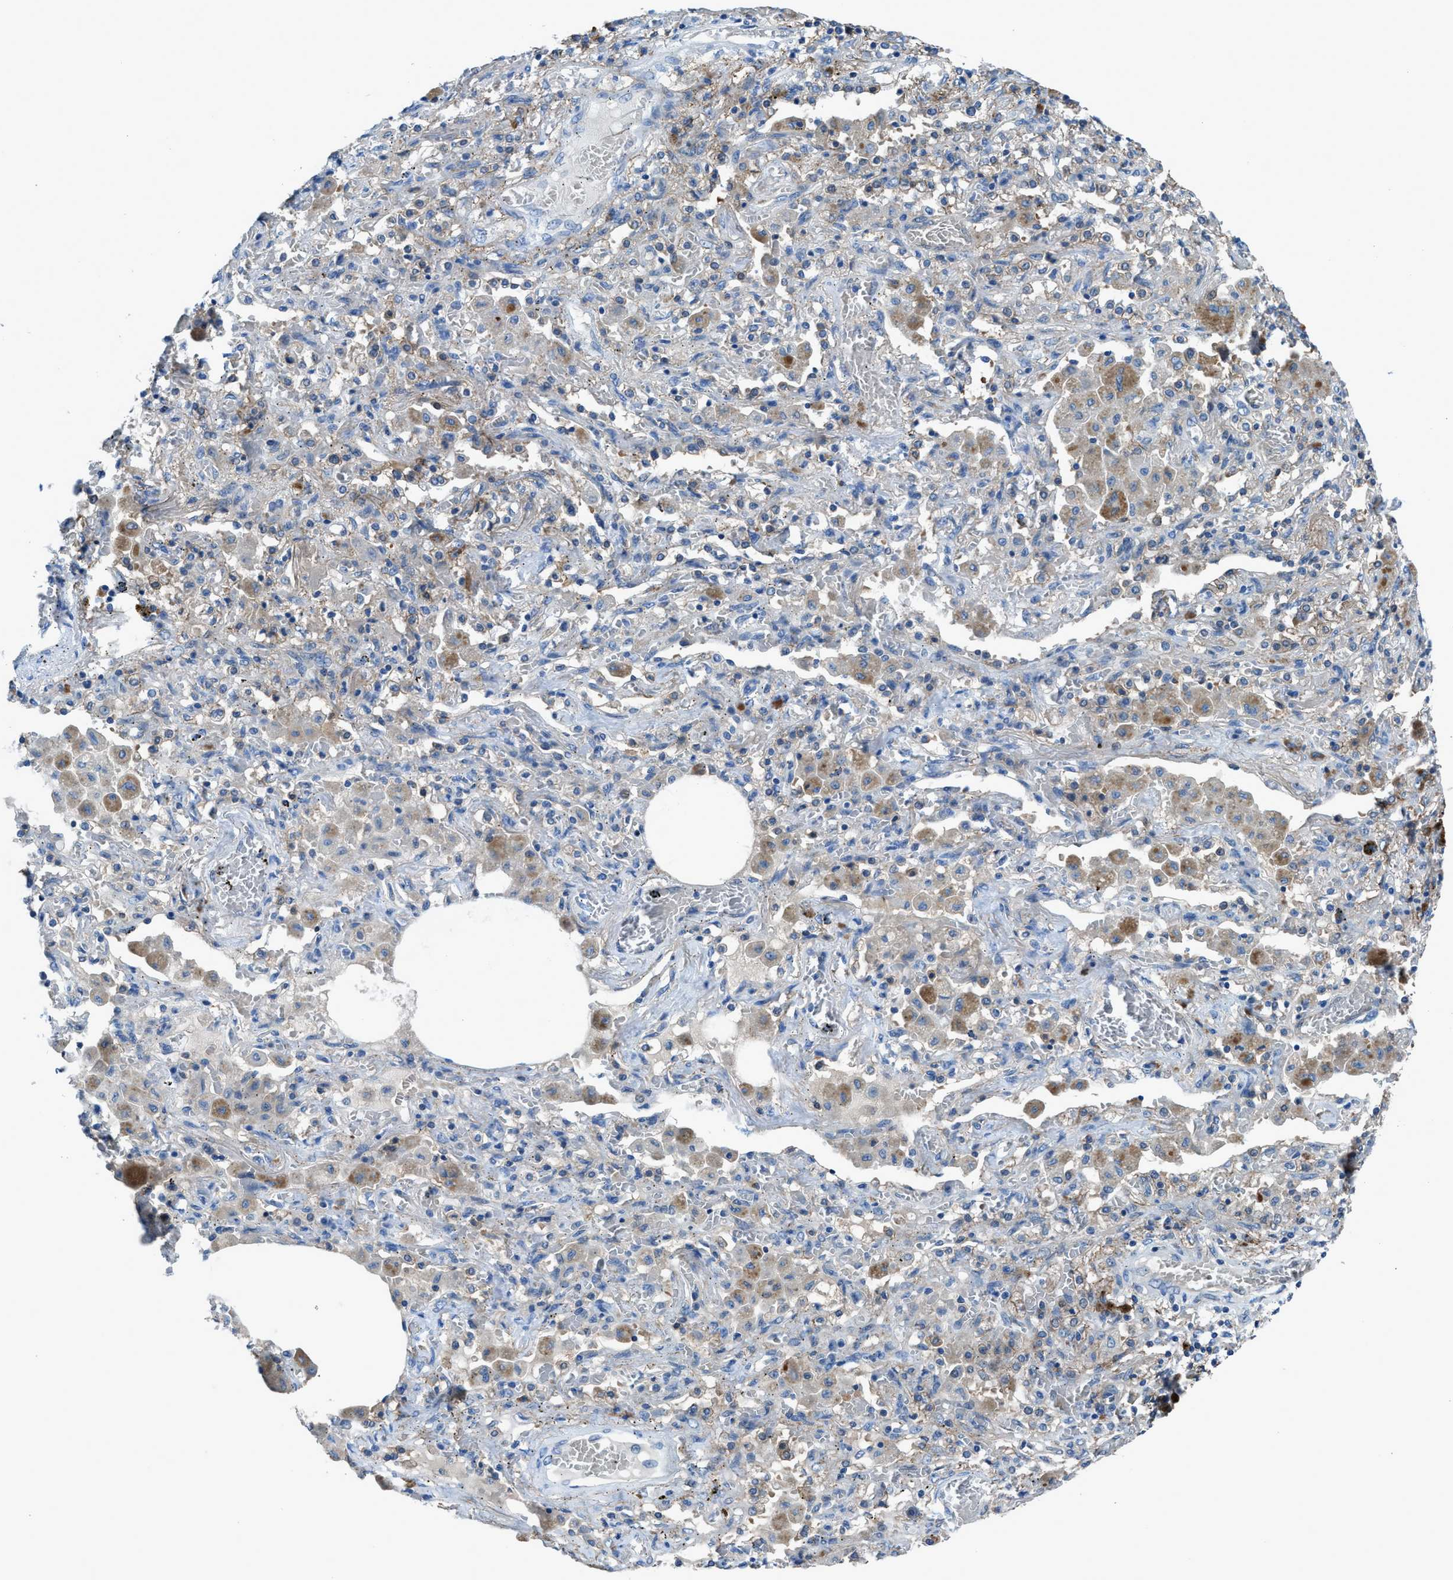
{"staining": {"intensity": "negative", "quantity": "none", "location": "none"}, "tissue": "lung cancer", "cell_type": "Tumor cells", "image_type": "cancer", "snomed": [{"axis": "morphology", "description": "Squamous cell carcinoma, NOS"}, {"axis": "topography", "description": "Lung"}], "caption": "High magnification brightfield microscopy of lung cancer stained with DAB (brown) and counterstained with hematoxylin (blue): tumor cells show no significant staining.", "gene": "PTGFRN", "patient": {"sex": "female", "age": 47}}